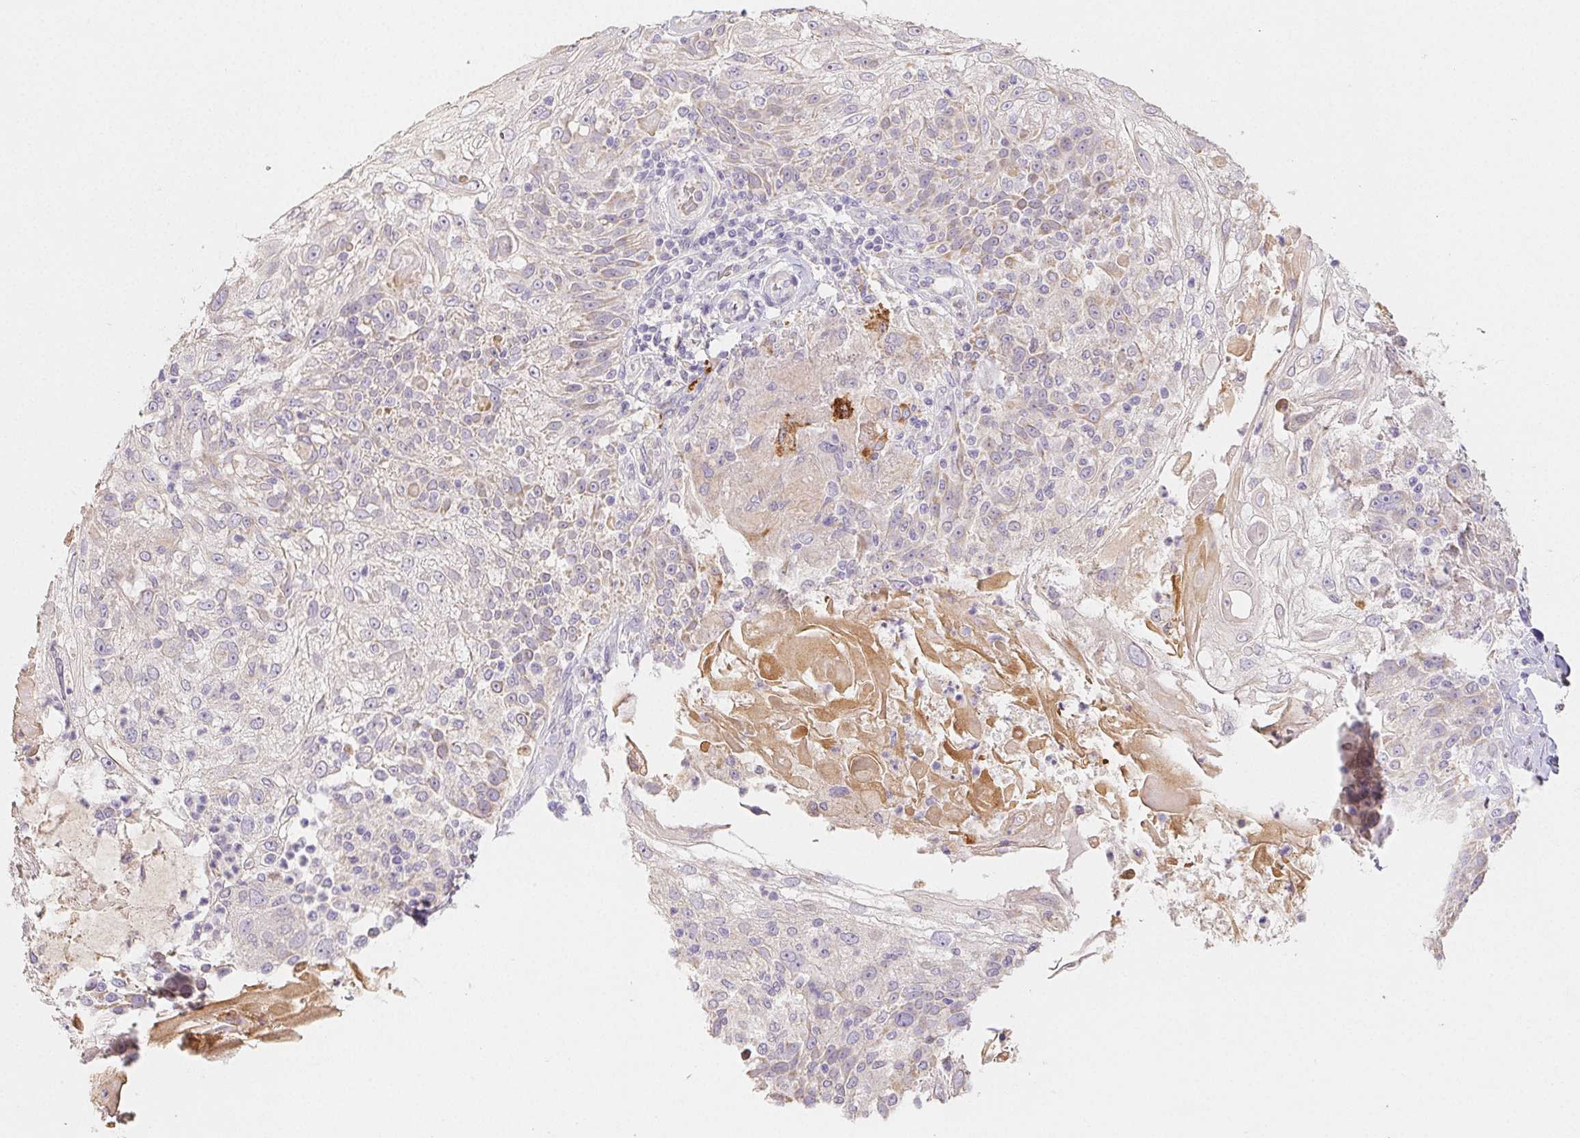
{"staining": {"intensity": "negative", "quantity": "none", "location": "none"}, "tissue": "skin cancer", "cell_type": "Tumor cells", "image_type": "cancer", "snomed": [{"axis": "morphology", "description": "Normal tissue, NOS"}, {"axis": "morphology", "description": "Squamous cell carcinoma, NOS"}, {"axis": "topography", "description": "Skin"}], "caption": "Immunohistochemistry histopathology image of neoplastic tissue: human skin cancer stained with DAB exhibits no significant protein staining in tumor cells.", "gene": "ACVR1B", "patient": {"sex": "female", "age": 83}}